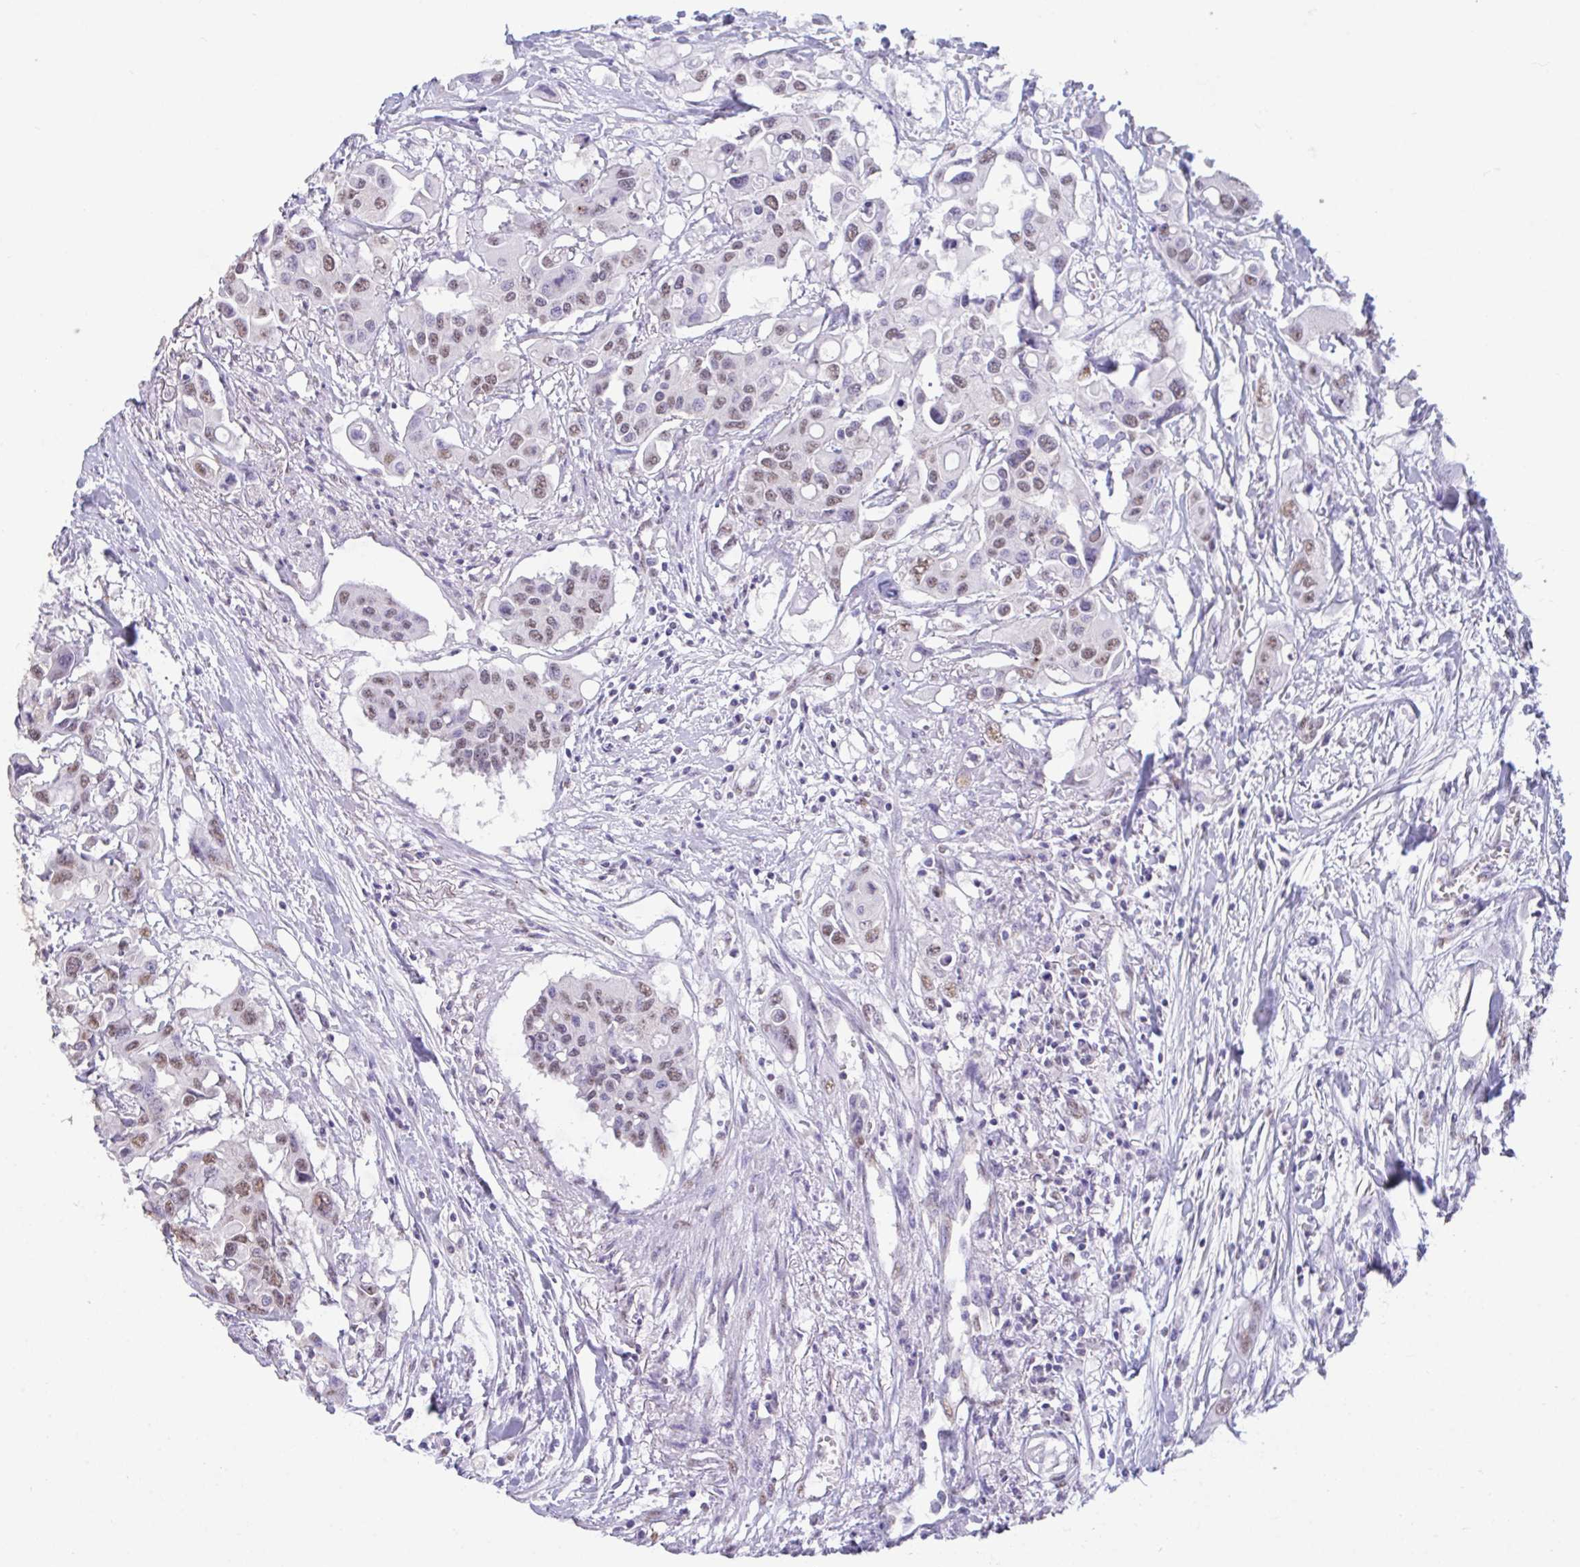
{"staining": {"intensity": "weak", "quantity": "25%-75%", "location": "nuclear"}, "tissue": "colorectal cancer", "cell_type": "Tumor cells", "image_type": "cancer", "snomed": [{"axis": "morphology", "description": "Adenocarcinoma, NOS"}, {"axis": "topography", "description": "Colon"}], "caption": "Immunohistochemical staining of human colorectal cancer displays low levels of weak nuclear protein expression in about 25%-75% of tumor cells. The staining is performed using DAB brown chromogen to label protein expression. The nuclei are counter-stained blue using hematoxylin.", "gene": "SEMA6B", "patient": {"sex": "male", "age": 77}}